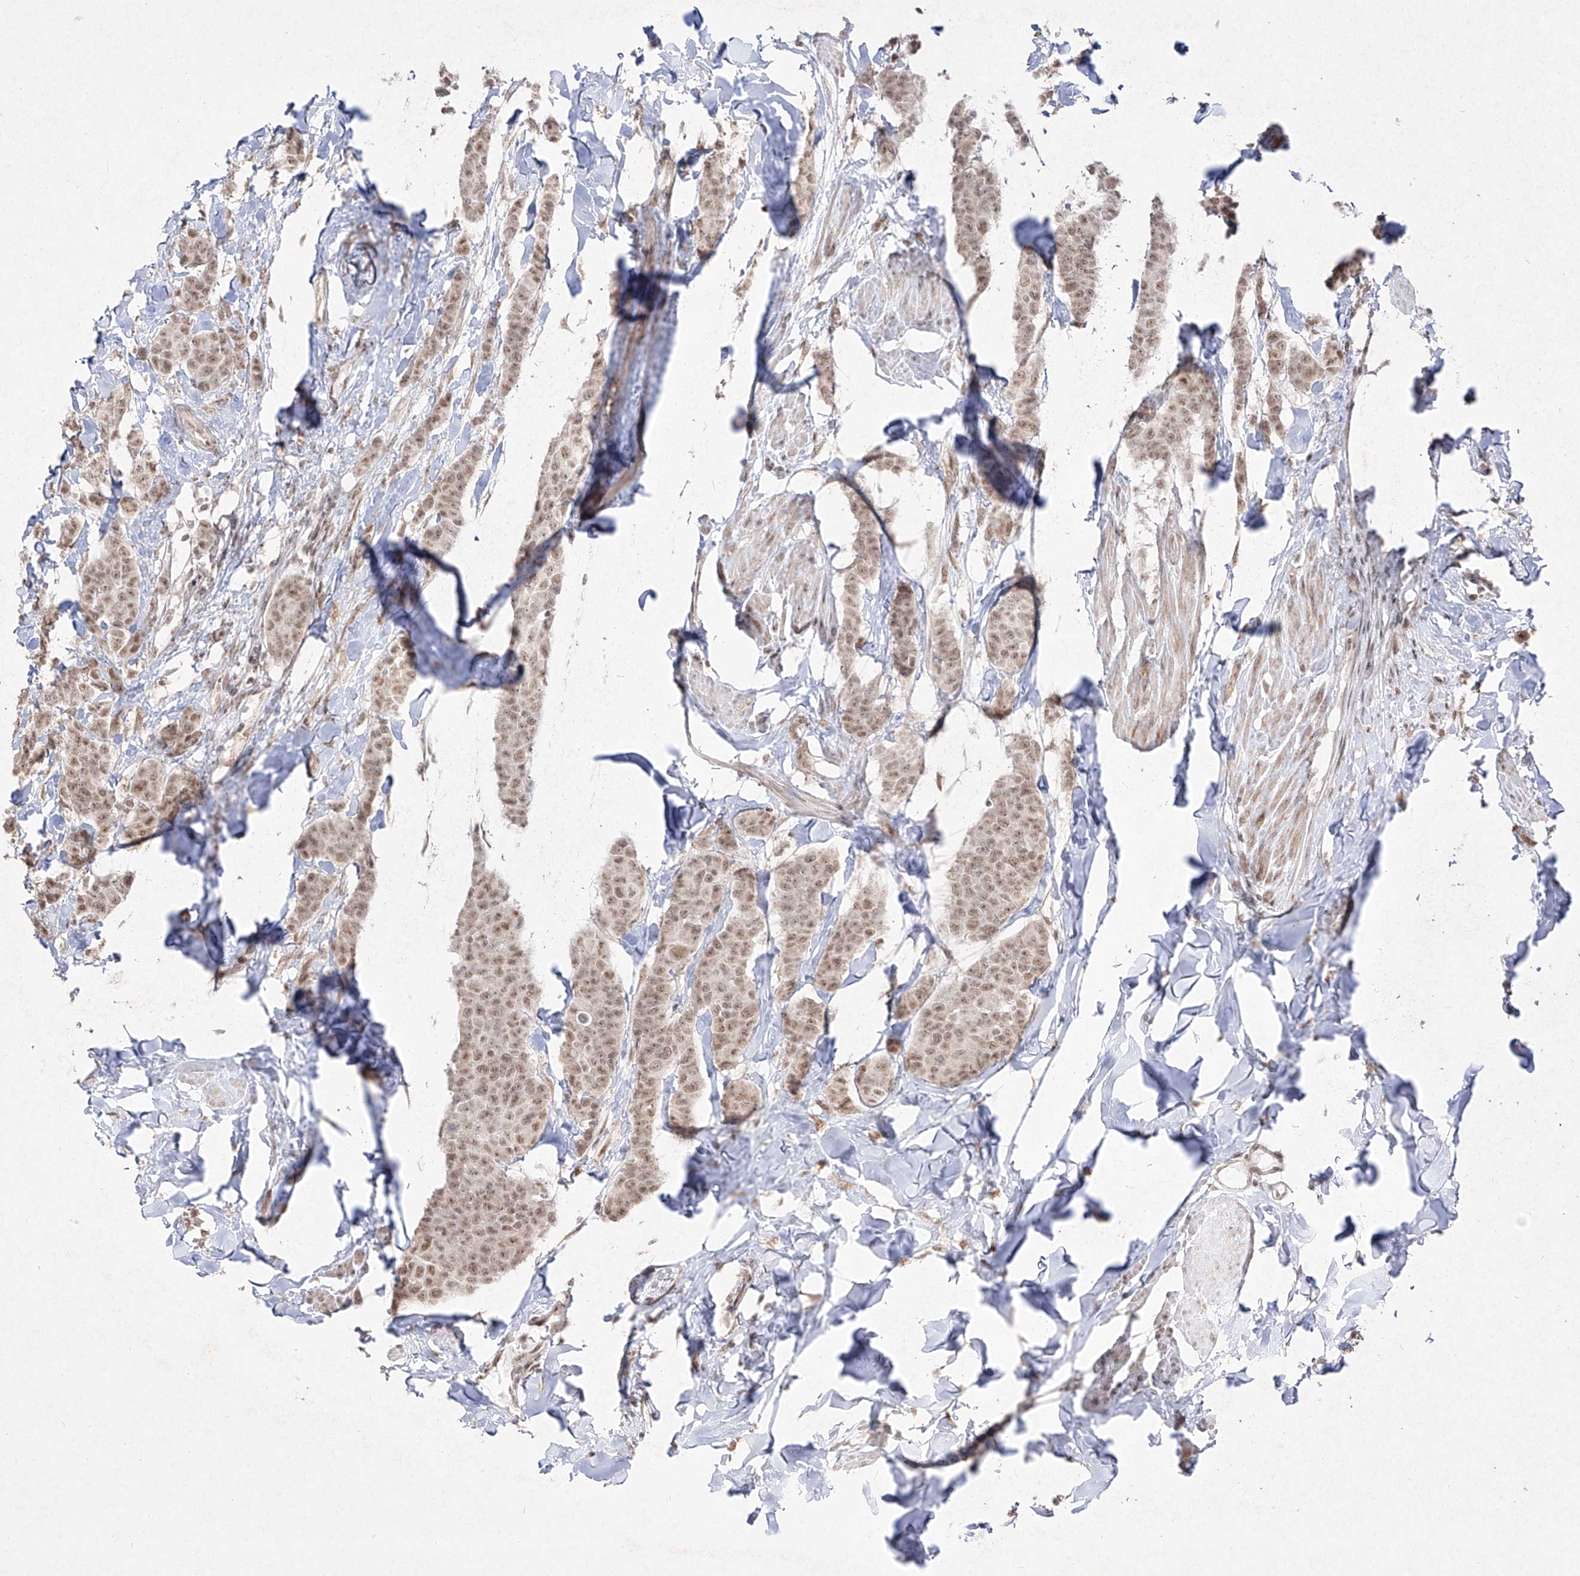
{"staining": {"intensity": "moderate", "quantity": ">75%", "location": "nuclear"}, "tissue": "breast cancer", "cell_type": "Tumor cells", "image_type": "cancer", "snomed": [{"axis": "morphology", "description": "Duct carcinoma"}, {"axis": "topography", "description": "Breast"}], "caption": "Approximately >75% of tumor cells in breast infiltrating ductal carcinoma display moderate nuclear protein expression as visualized by brown immunohistochemical staining.", "gene": "SNRNP27", "patient": {"sex": "female", "age": 40}}